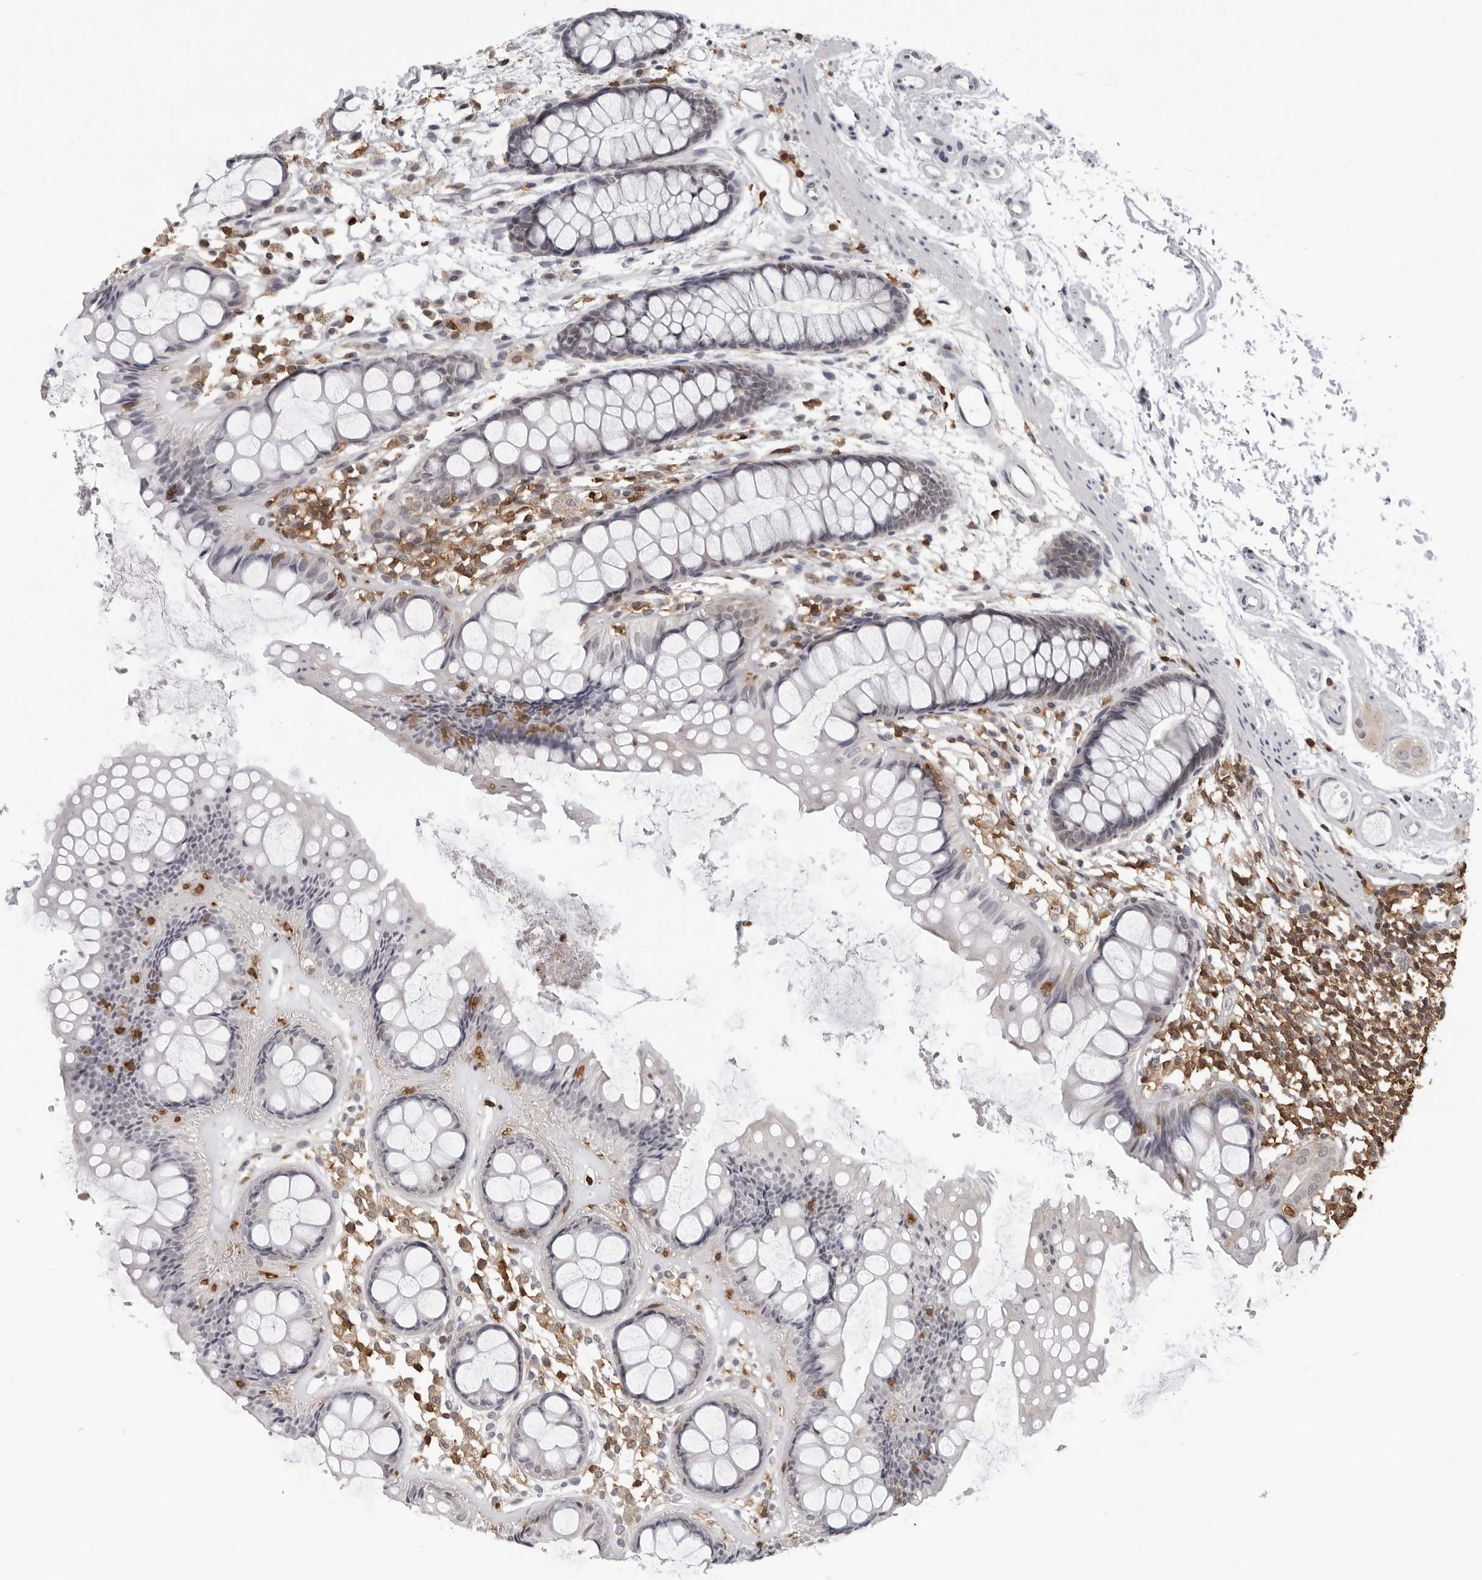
{"staining": {"intensity": "moderate", "quantity": "25%-75%", "location": "cytoplasmic/membranous"}, "tissue": "rectum", "cell_type": "Glandular cells", "image_type": "normal", "snomed": [{"axis": "morphology", "description": "Normal tissue, NOS"}, {"axis": "topography", "description": "Rectum"}], "caption": "DAB (3,3'-diaminobenzidine) immunohistochemical staining of normal rectum displays moderate cytoplasmic/membranous protein staining in approximately 25%-75% of glandular cells.", "gene": "HSPH1", "patient": {"sex": "female", "age": 66}}